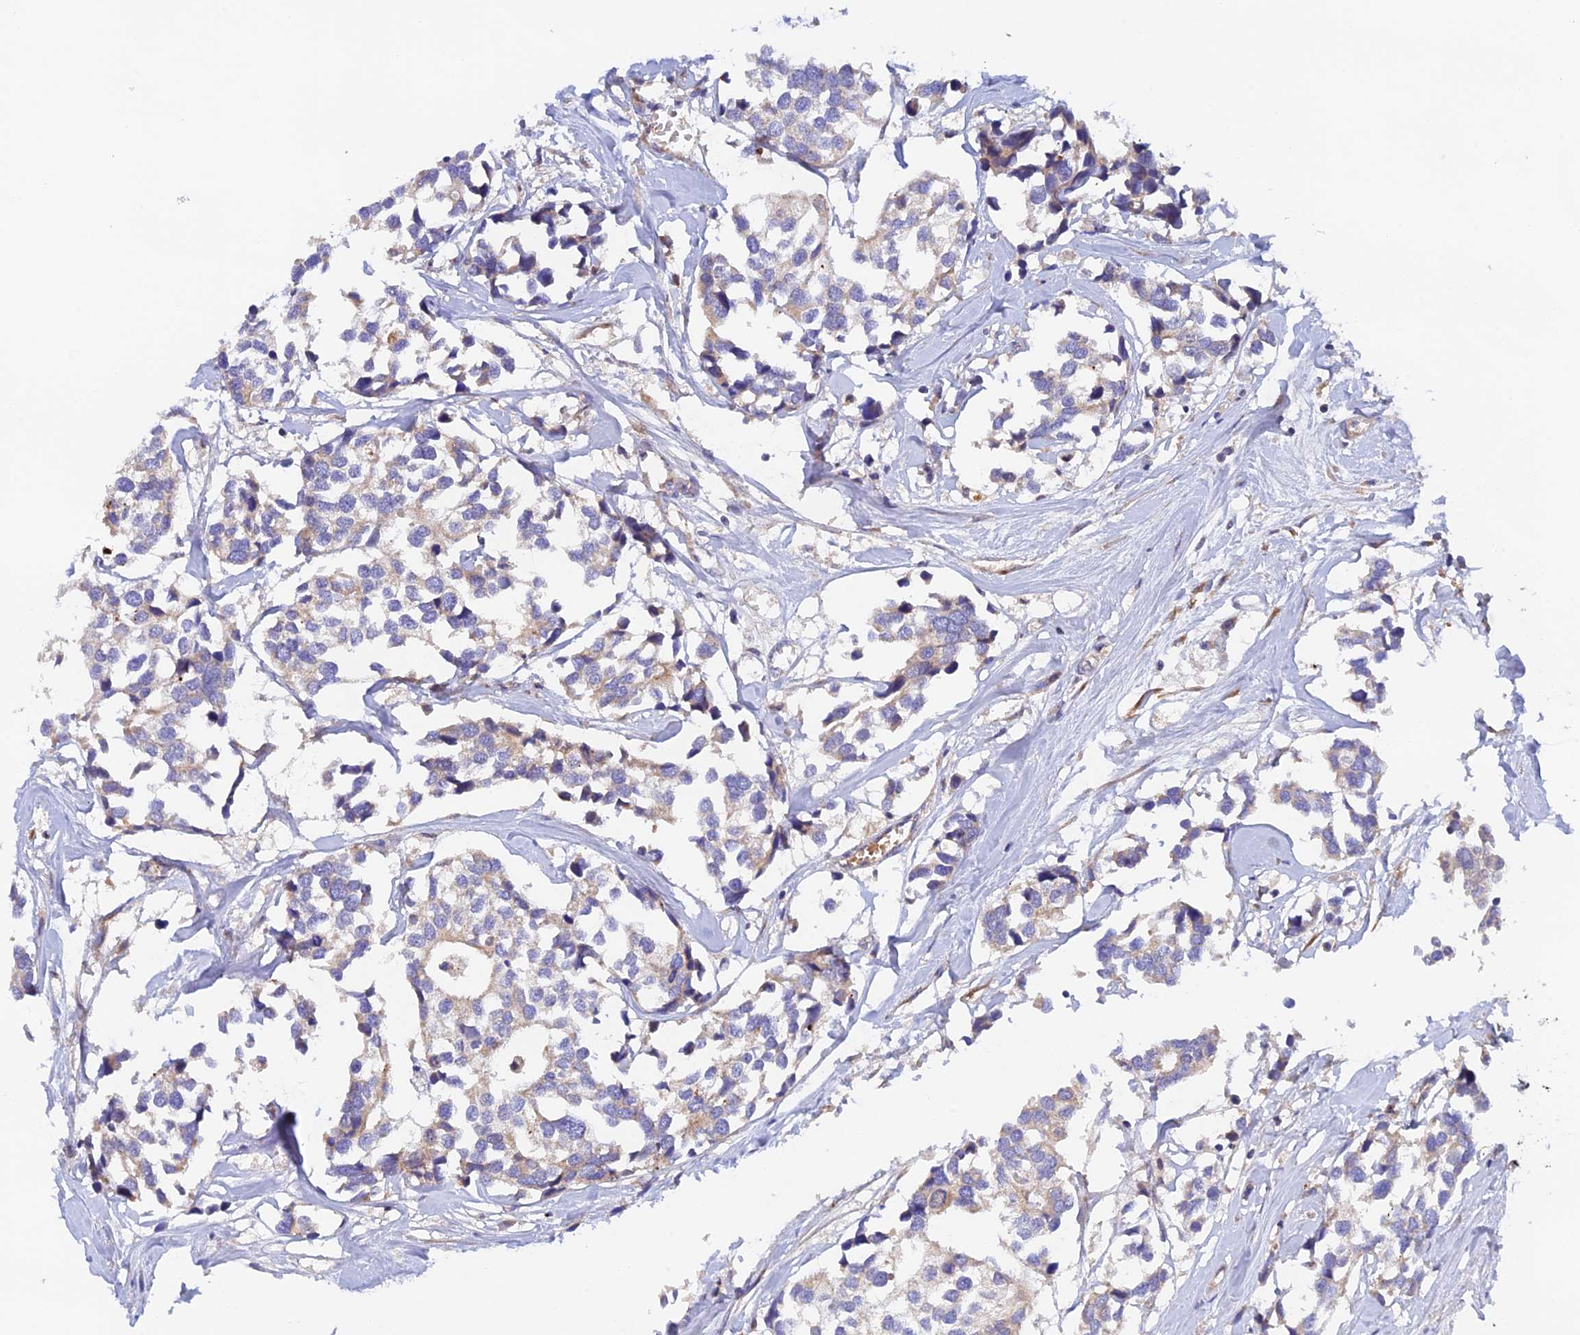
{"staining": {"intensity": "weak", "quantity": "<25%", "location": "cytoplasmic/membranous"}, "tissue": "breast cancer", "cell_type": "Tumor cells", "image_type": "cancer", "snomed": [{"axis": "morphology", "description": "Duct carcinoma"}, {"axis": "topography", "description": "Breast"}], "caption": "High magnification brightfield microscopy of breast cancer (infiltrating ductal carcinoma) stained with DAB (brown) and counterstained with hematoxylin (blue): tumor cells show no significant staining.", "gene": "RANBP6", "patient": {"sex": "female", "age": 83}}